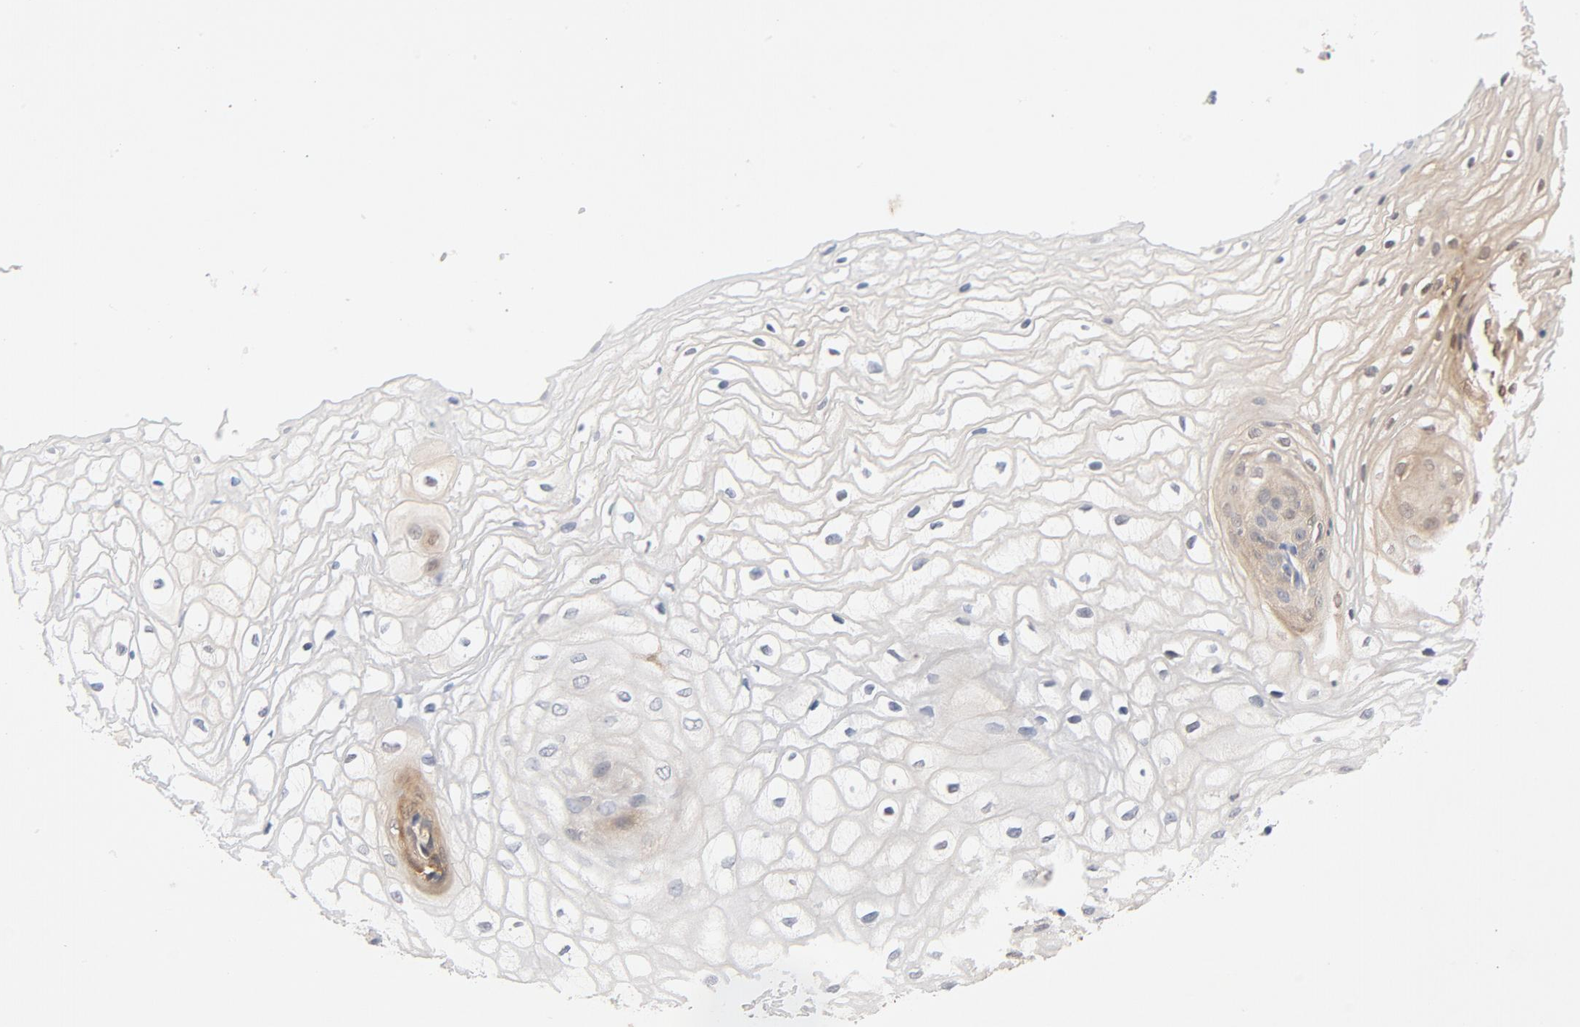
{"staining": {"intensity": "weak", "quantity": "<25%", "location": "cytoplasmic/membranous"}, "tissue": "vagina", "cell_type": "Squamous epithelial cells", "image_type": "normal", "snomed": [{"axis": "morphology", "description": "Normal tissue, NOS"}, {"axis": "topography", "description": "Vagina"}], "caption": "High power microscopy histopathology image of an immunohistochemistry (IHC) micrograph of benign vagina, revealing no significant staining in squamous epithelial cells. (DAB IHC visualized using brightfield microscopy, high magnification).", "gene": "STAT1", "patient": {"sex": "female", "age": 34}}